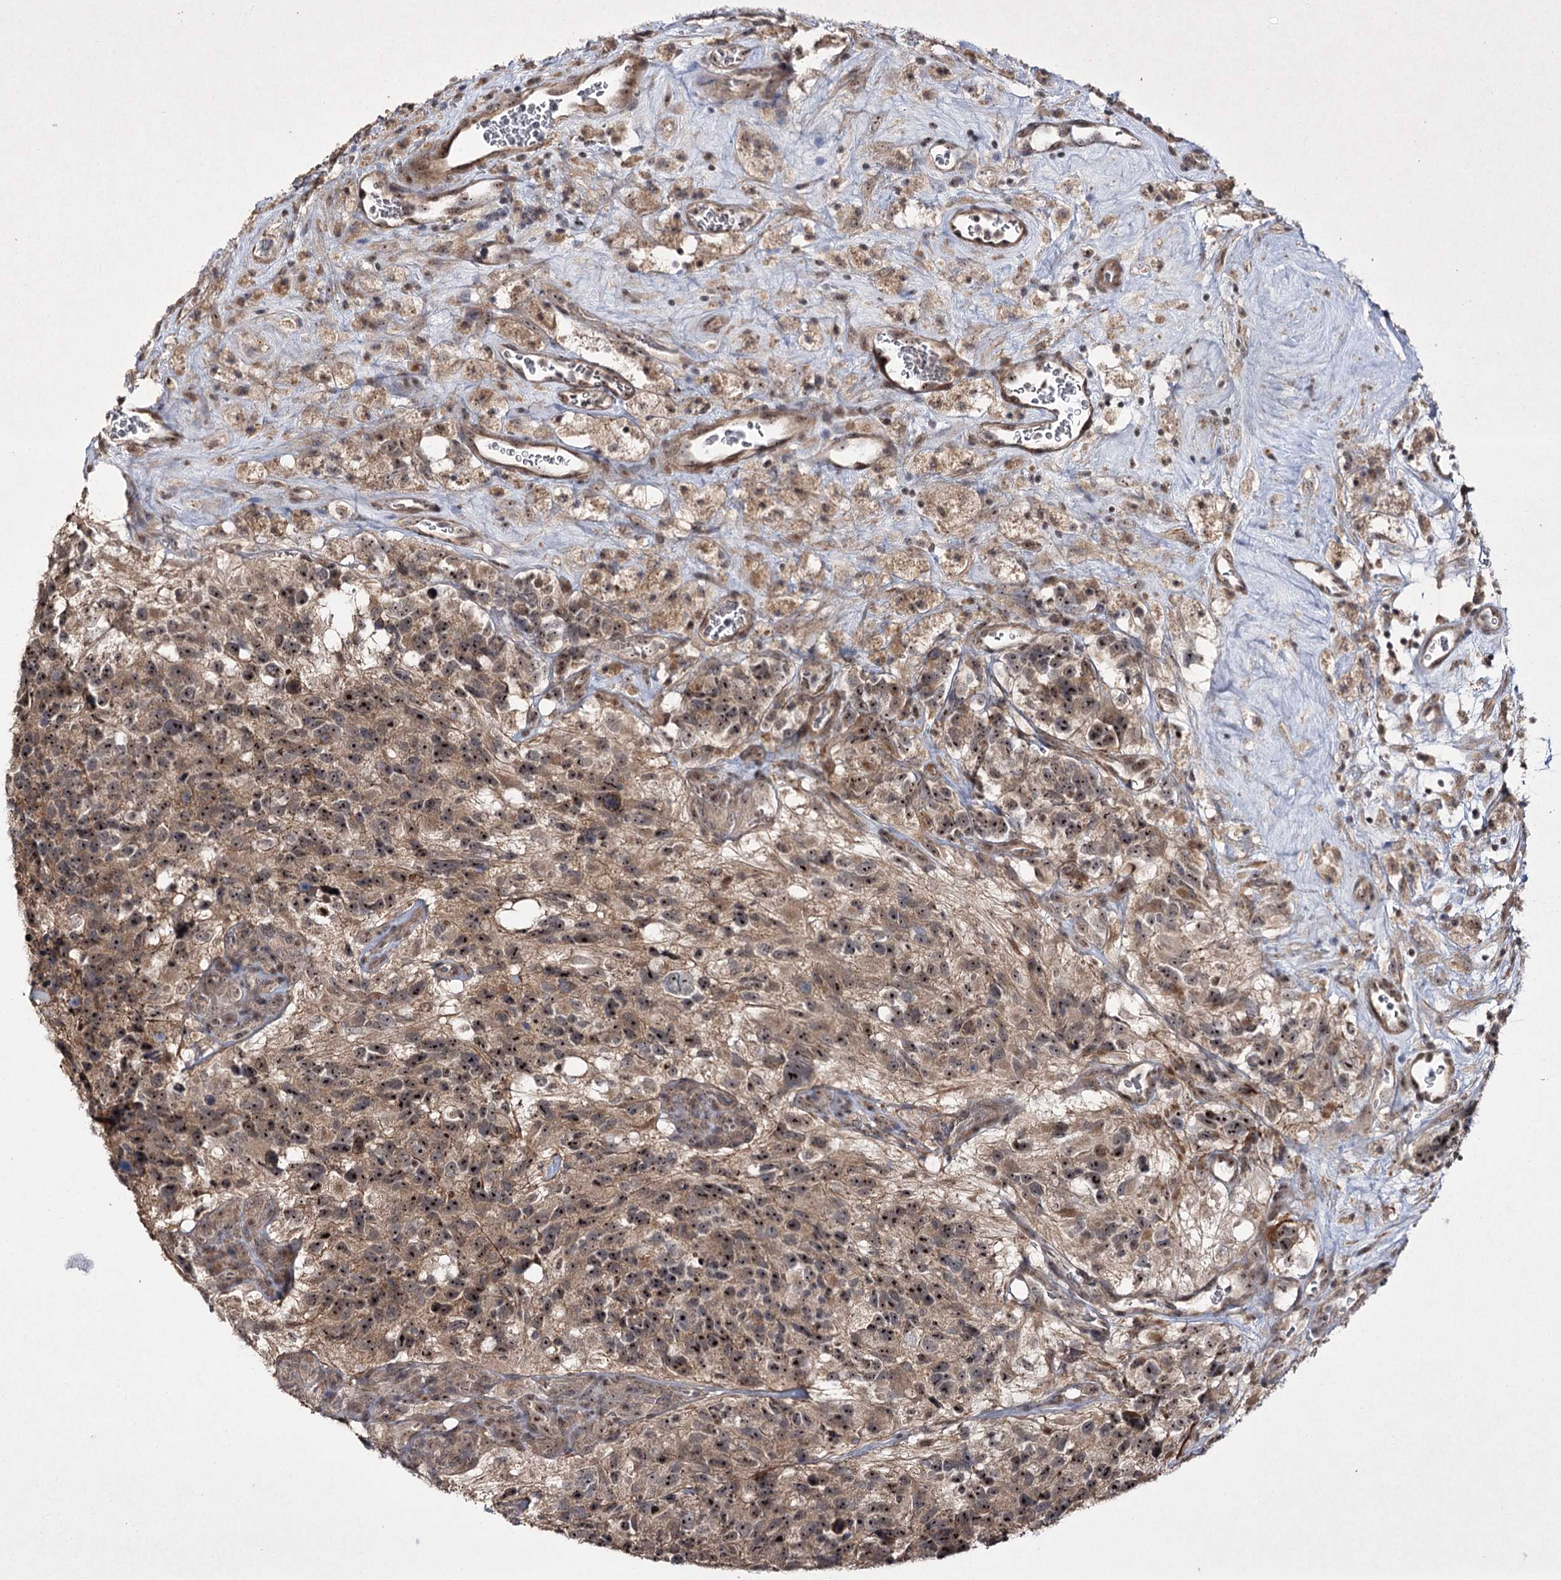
{"staining": {"intensity": "moderate", "quantity": ">75%", "location": "nuclear"}, "tissue": "glioma", "cell_type": "Tumor cells", "image_type": "cancer", "snomed": [{"axis": "morphology", "description": "Glioma, malignant, High grade"}, {"axis": "topography", "description": "Brain"}], "caption": "IHC photomicrograph of high-grade glioma (malignant) stained for a protein (brown), which demonstrates medium levels of moderate nuclear positivity in about >75% of tumor cells.", "gene": "CCDC59", "patient": {"sex": "male", "age": 76}}